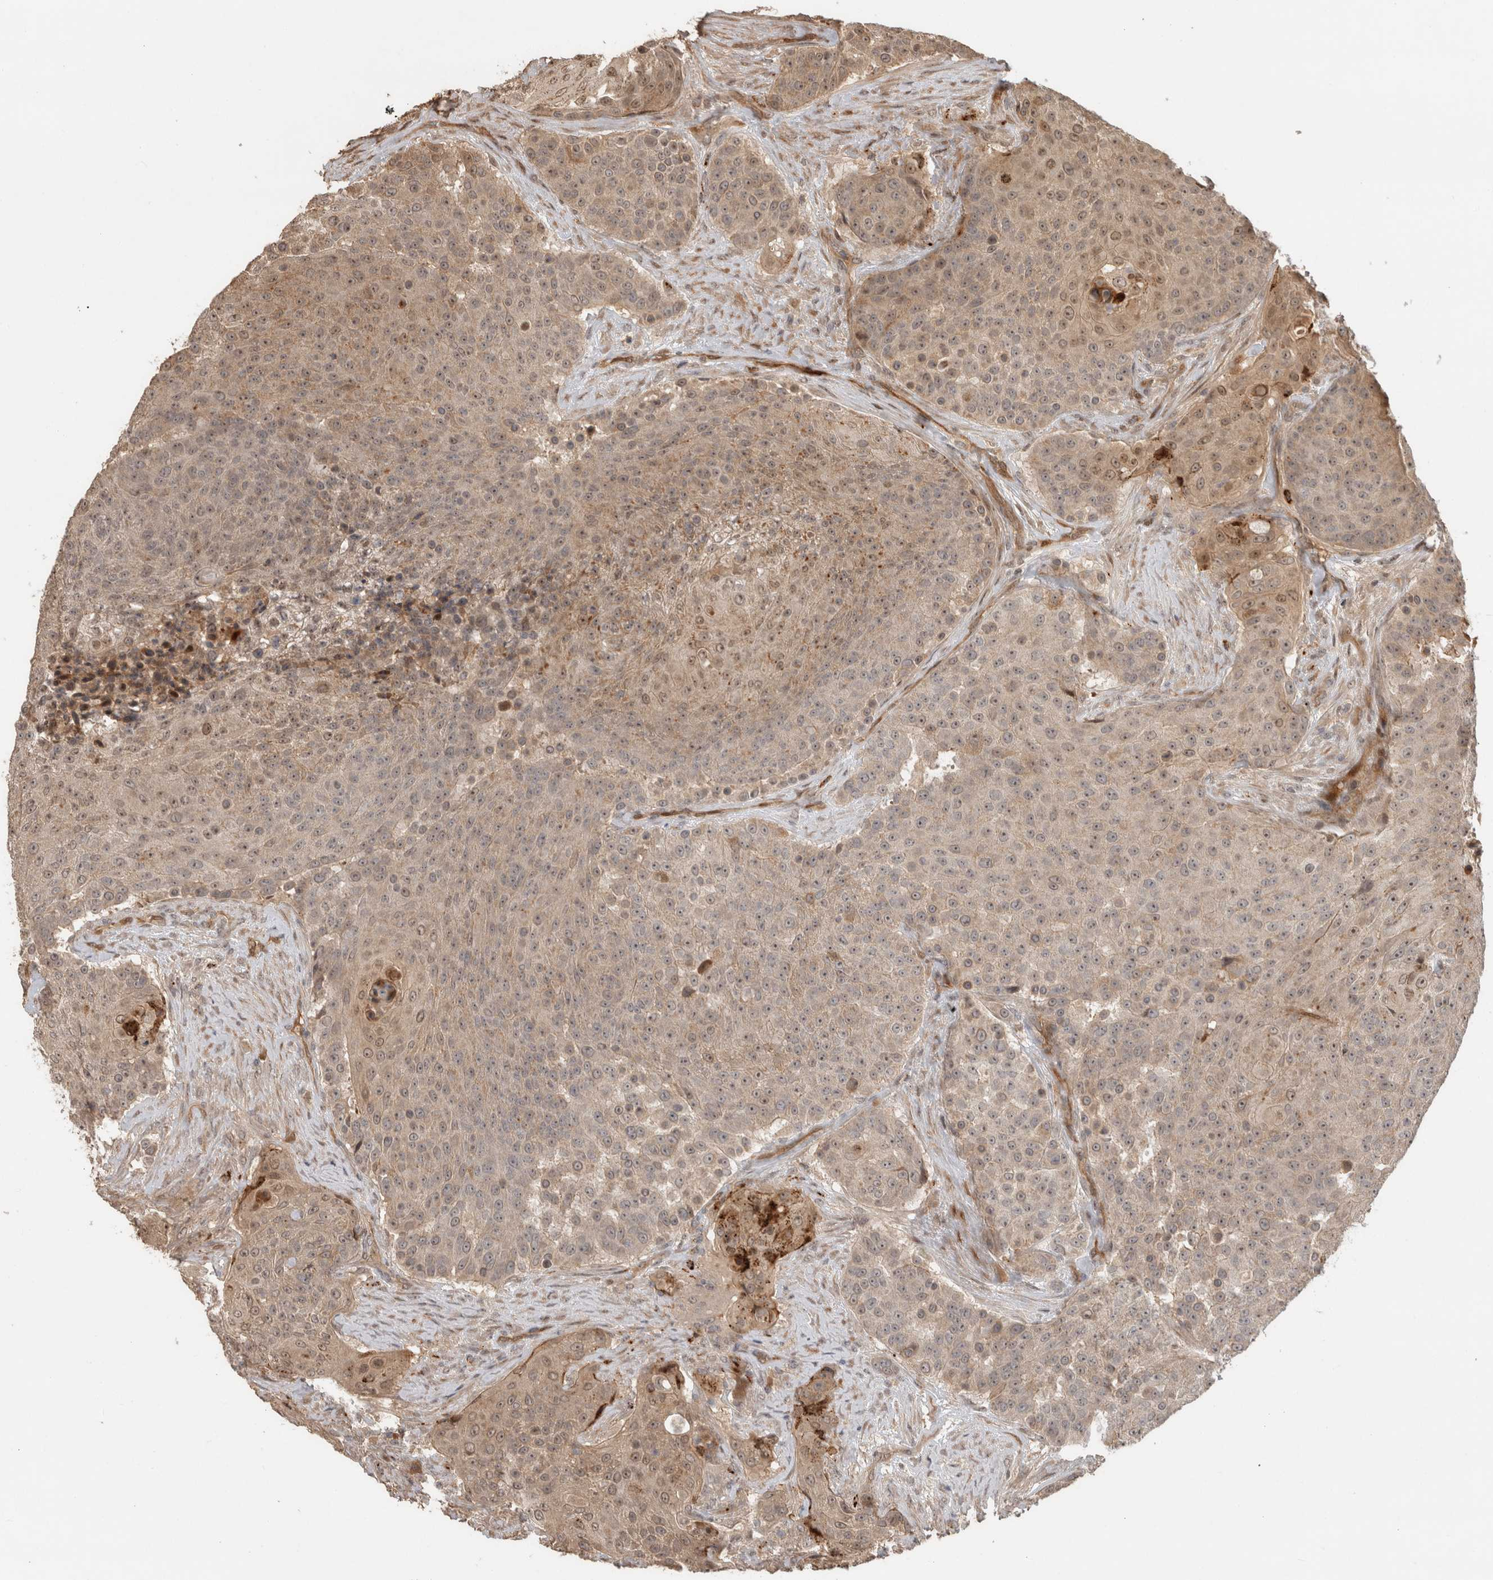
{"staining": {"intensity": "weak", "quantity": ">75%", "location": "cytoplasmic/membranous,nuclear"}, "tissue": "urothelial cancer", "cell_type": "Tumor cells", "image_type": "cancer", "snomed": [{"axis": "morphology", "description": "Urothelial carcinoma, High grade"}, {"axis": "topography", "description": "Urinary bladder"}], "caption": "Urothelial carcinoma (high-grade) was stained to show a protein in brown. There is low levels of weak cytoplasmic/membranous and nuclear expression in about >75% of tumor cells.", "gene": "PITPNC1", "patient": {"sex": "female", "age": 63}}